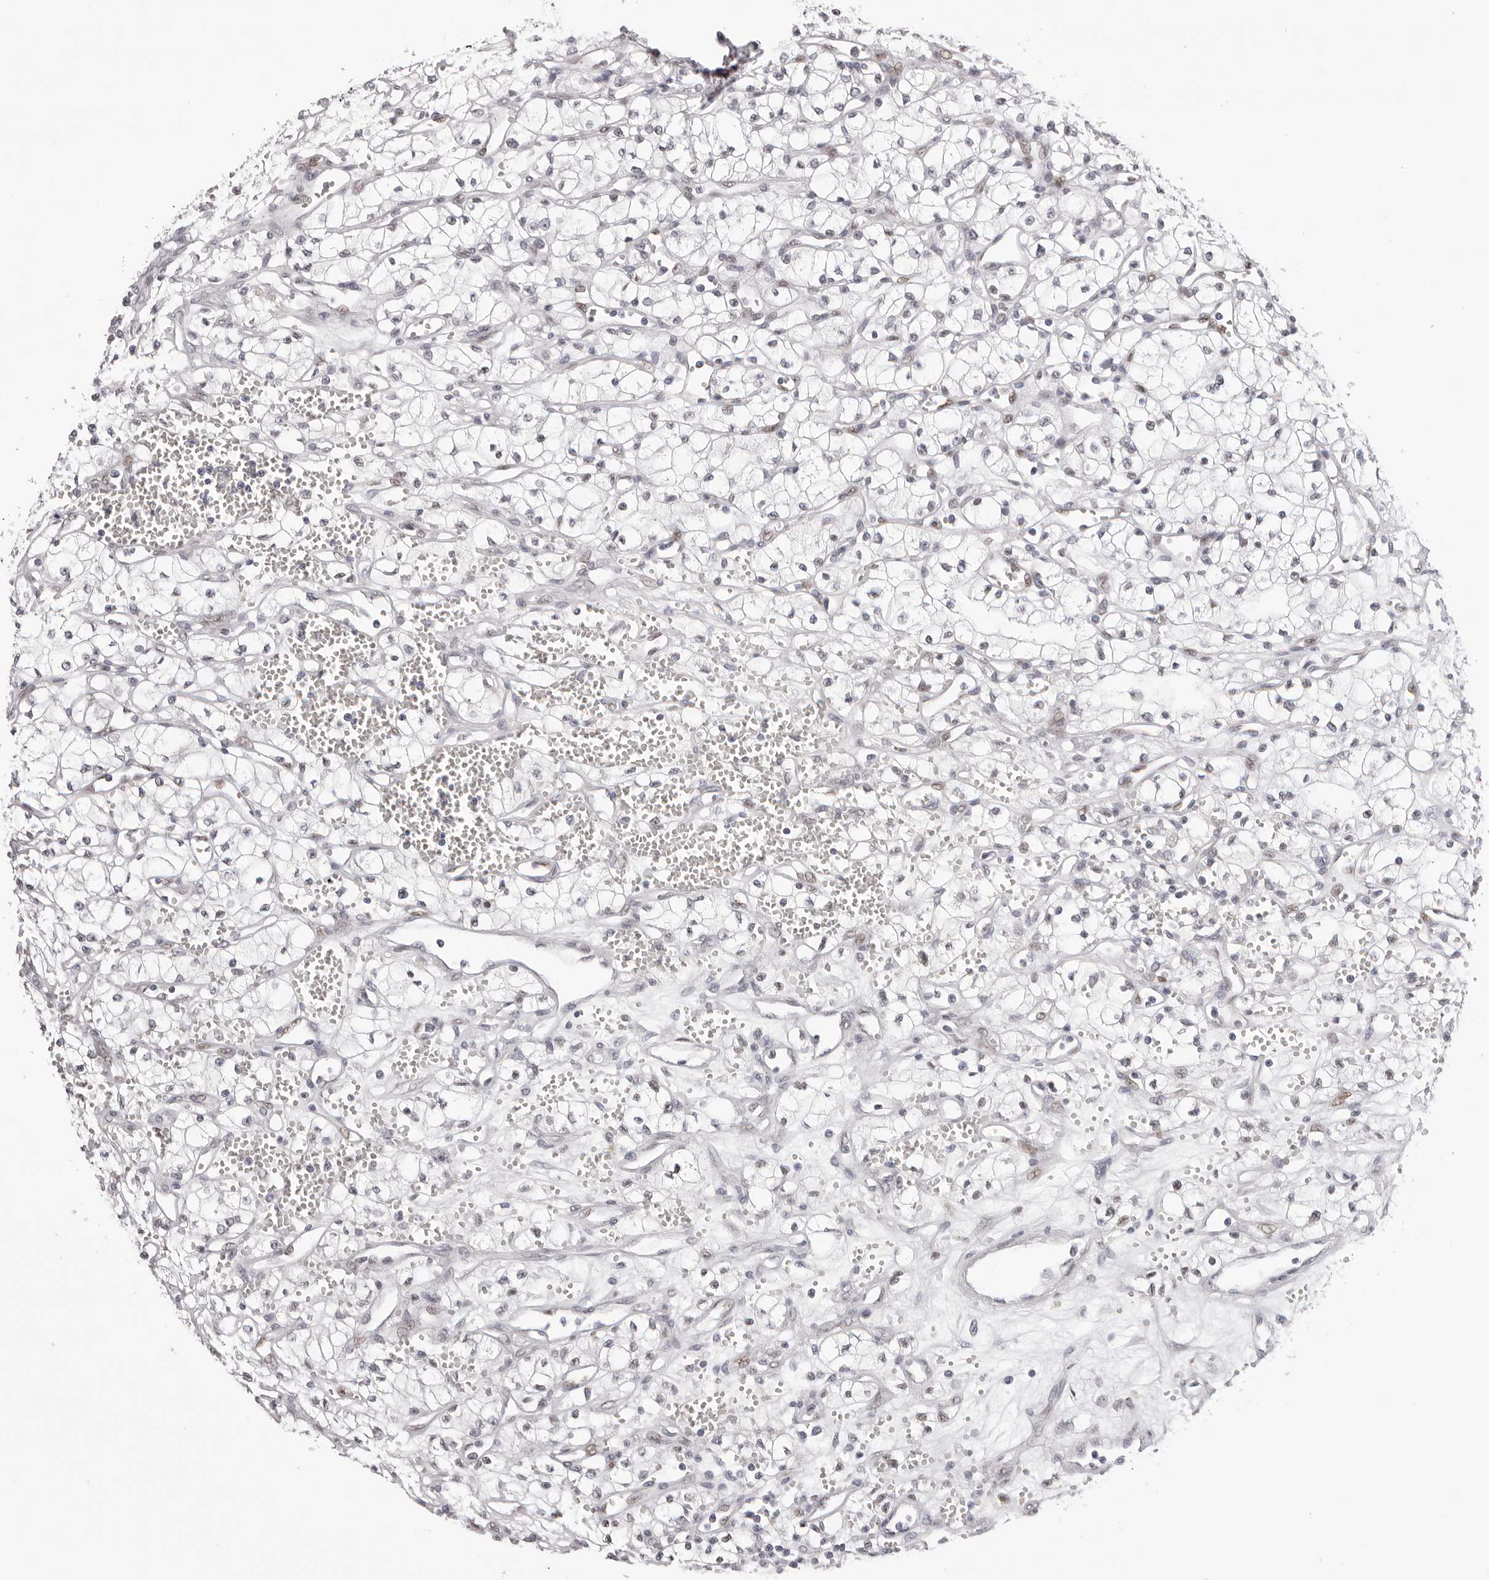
{"staining": {"intensity": "weak", "quantity": "<25%", "location": "nuclear"}, "tissue": "renal cancer", "cell_type": "Tumor cells", "image_type": "cancer", "snomed": [{"axis": "morphology", "description": "Adenocarcinoma, NOS"}, {"axis": "topography", "description": "Kidney"}], "caption": "Tumor cells are negative for protein expression in human adenocarcinoma (renal).", "gene": "MAFK", "patient": {"sex": "male", "age": 59}}